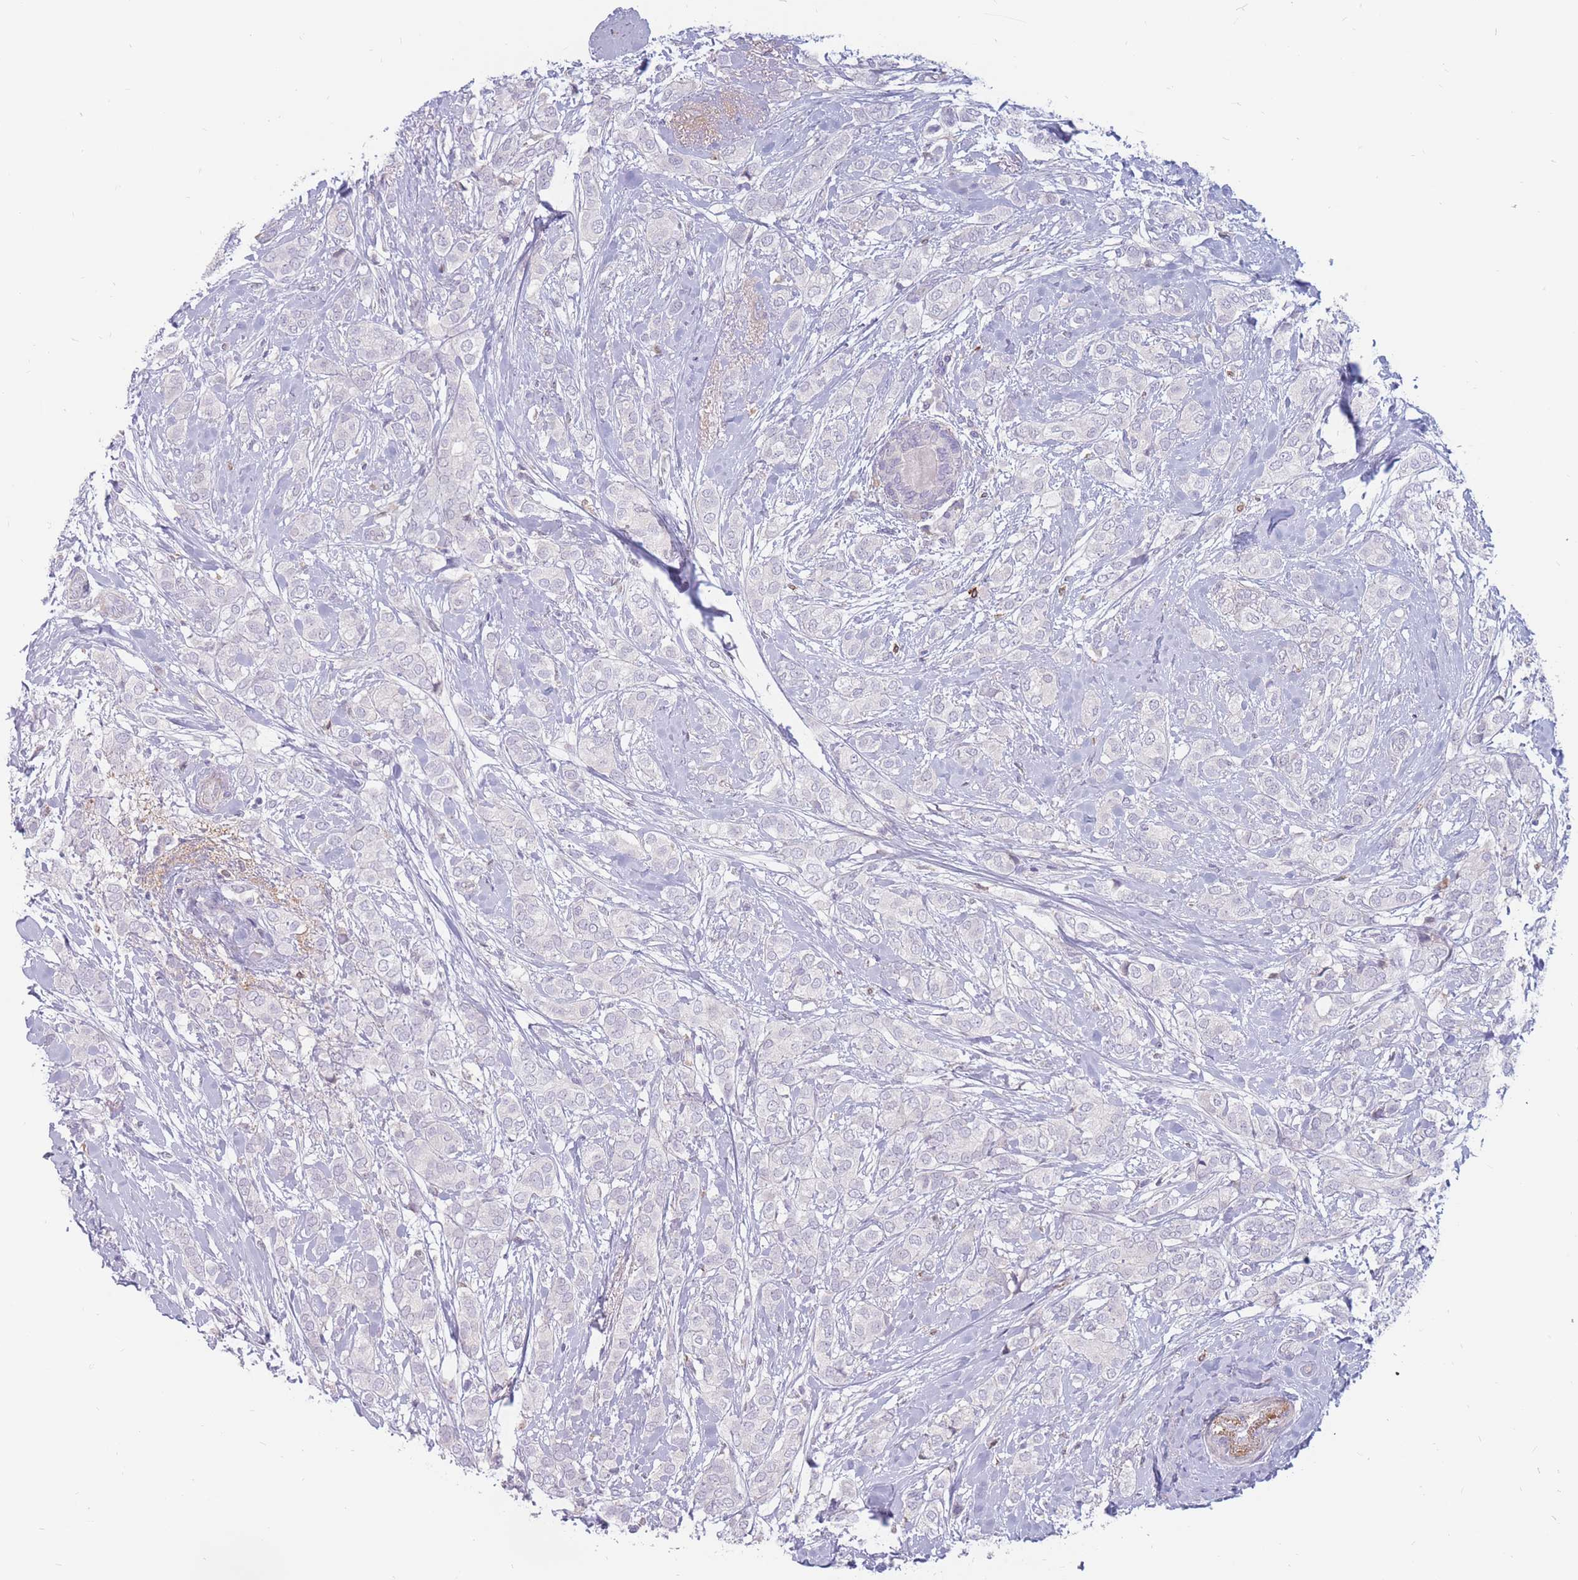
{"staining": {"intensity": "negative", "quantity": "none", "location": "none"}, "tissue": "breast cancer", "cell_type": "Tumor cells", "image_type": "cancer", "snomed": [{"axis": "morphology", "description": "Duct carcinoma"}, {"axis": "topography", "description": "Breast"}], "caption": "IHC of intraductal carcinoma (breast) displays no expression in tumor cells.", "gene": "PTGDR", "patient": {"sex": "female", "age": 73}}